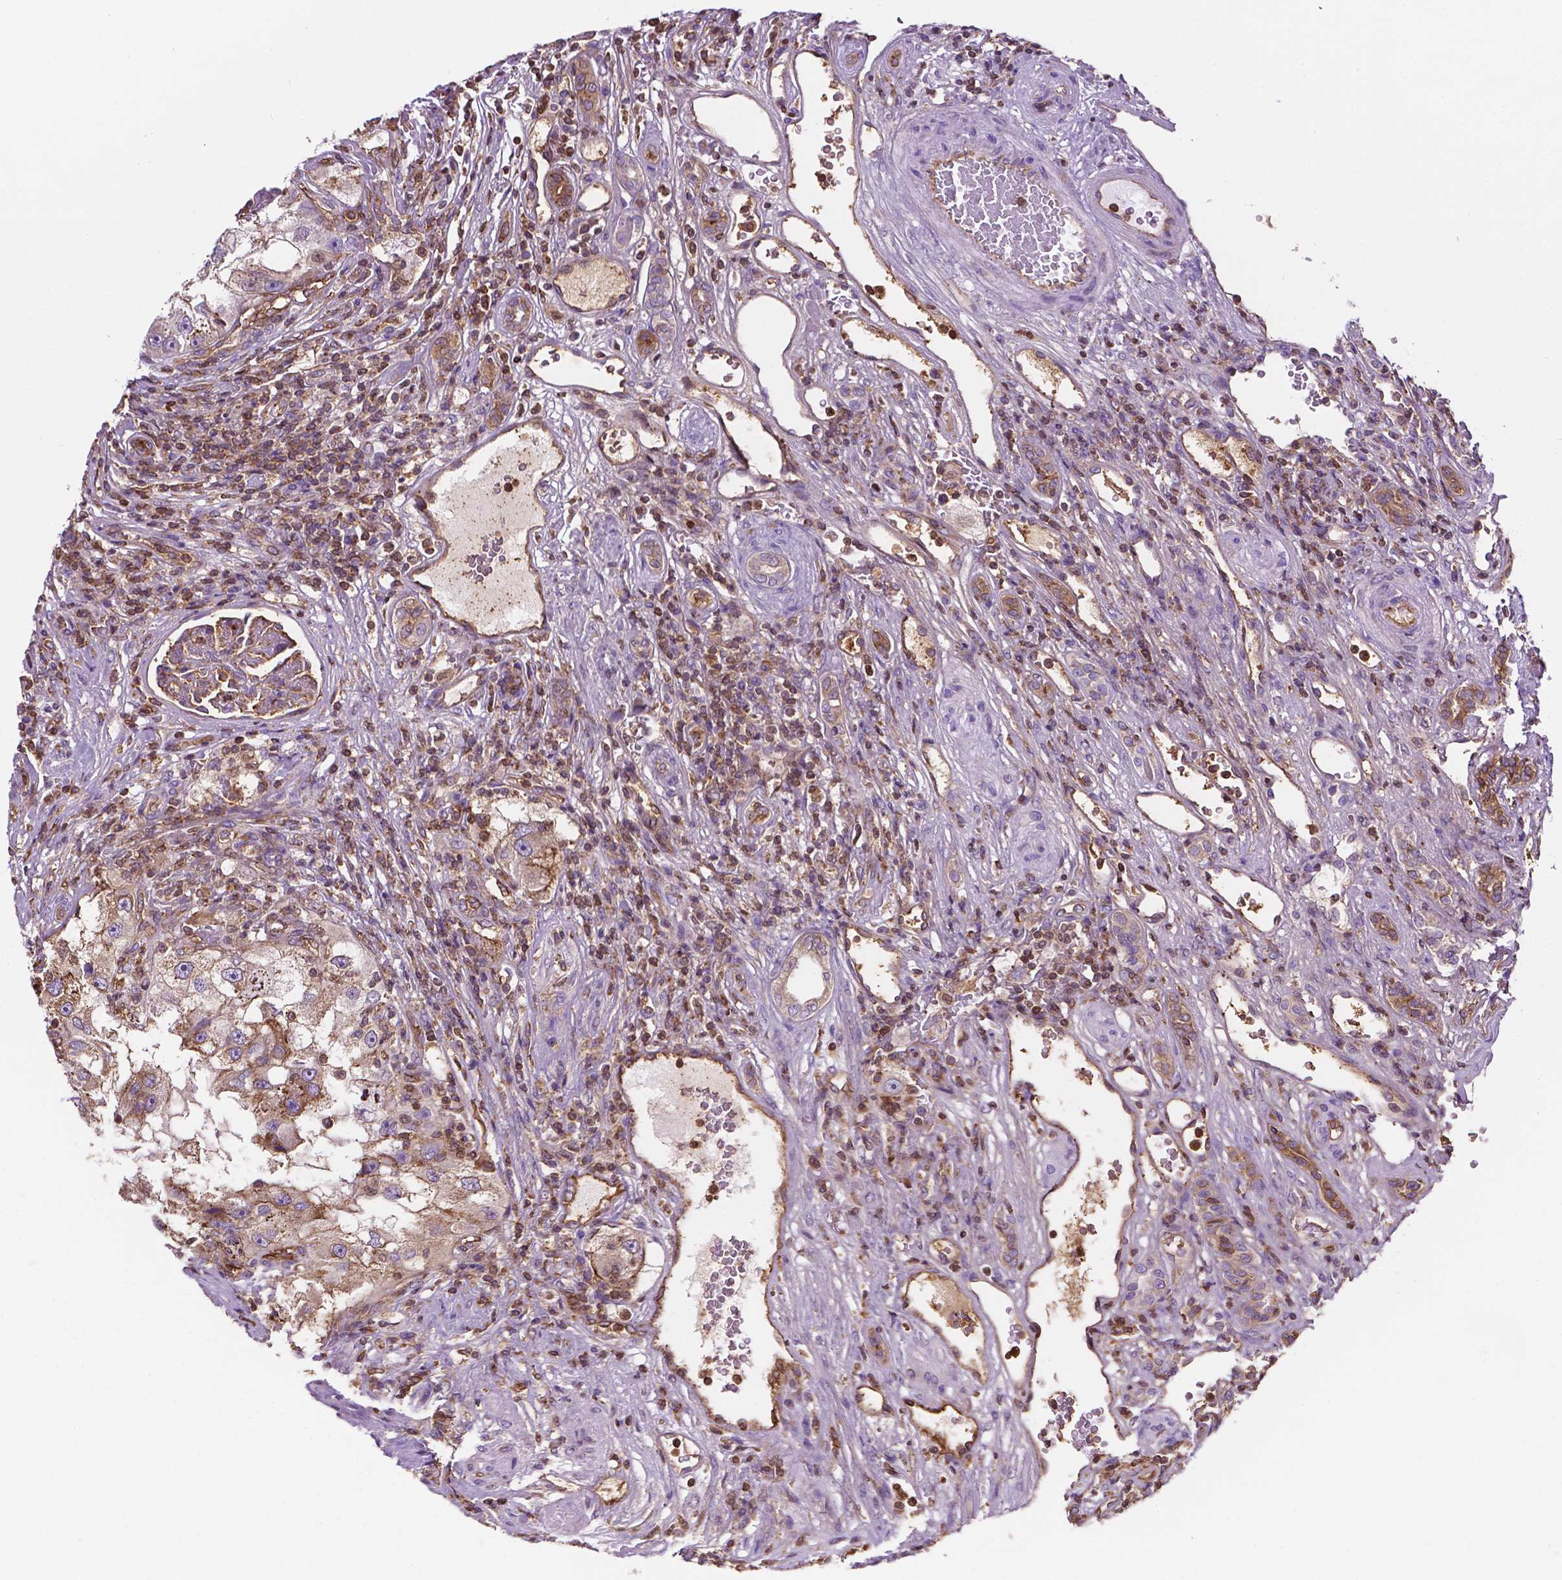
{"staining": {"intensity": "weak", "quantity": "<25%", "location": "cytoplasmic/membranous"}, "tissue": "renal cancer", "cell_type": "Tumor cells", "image_type": "cancer", "snomed": [{"axis": "morphology", "description": "Adenocarcinoma, NOS"}, {"axis": "topography", "description": "Kidney"}], "caption": "The image shows no staining of tumor cells in renal adenocarcinoma. Brightfield microscopy of IHC stained with DAB (3,3'-diaminobenzidine) (brown) and hematoxylin (blue), captured at high magnification.", "gene": "DCN", "patient": {"sex": "male", "age": 63}}